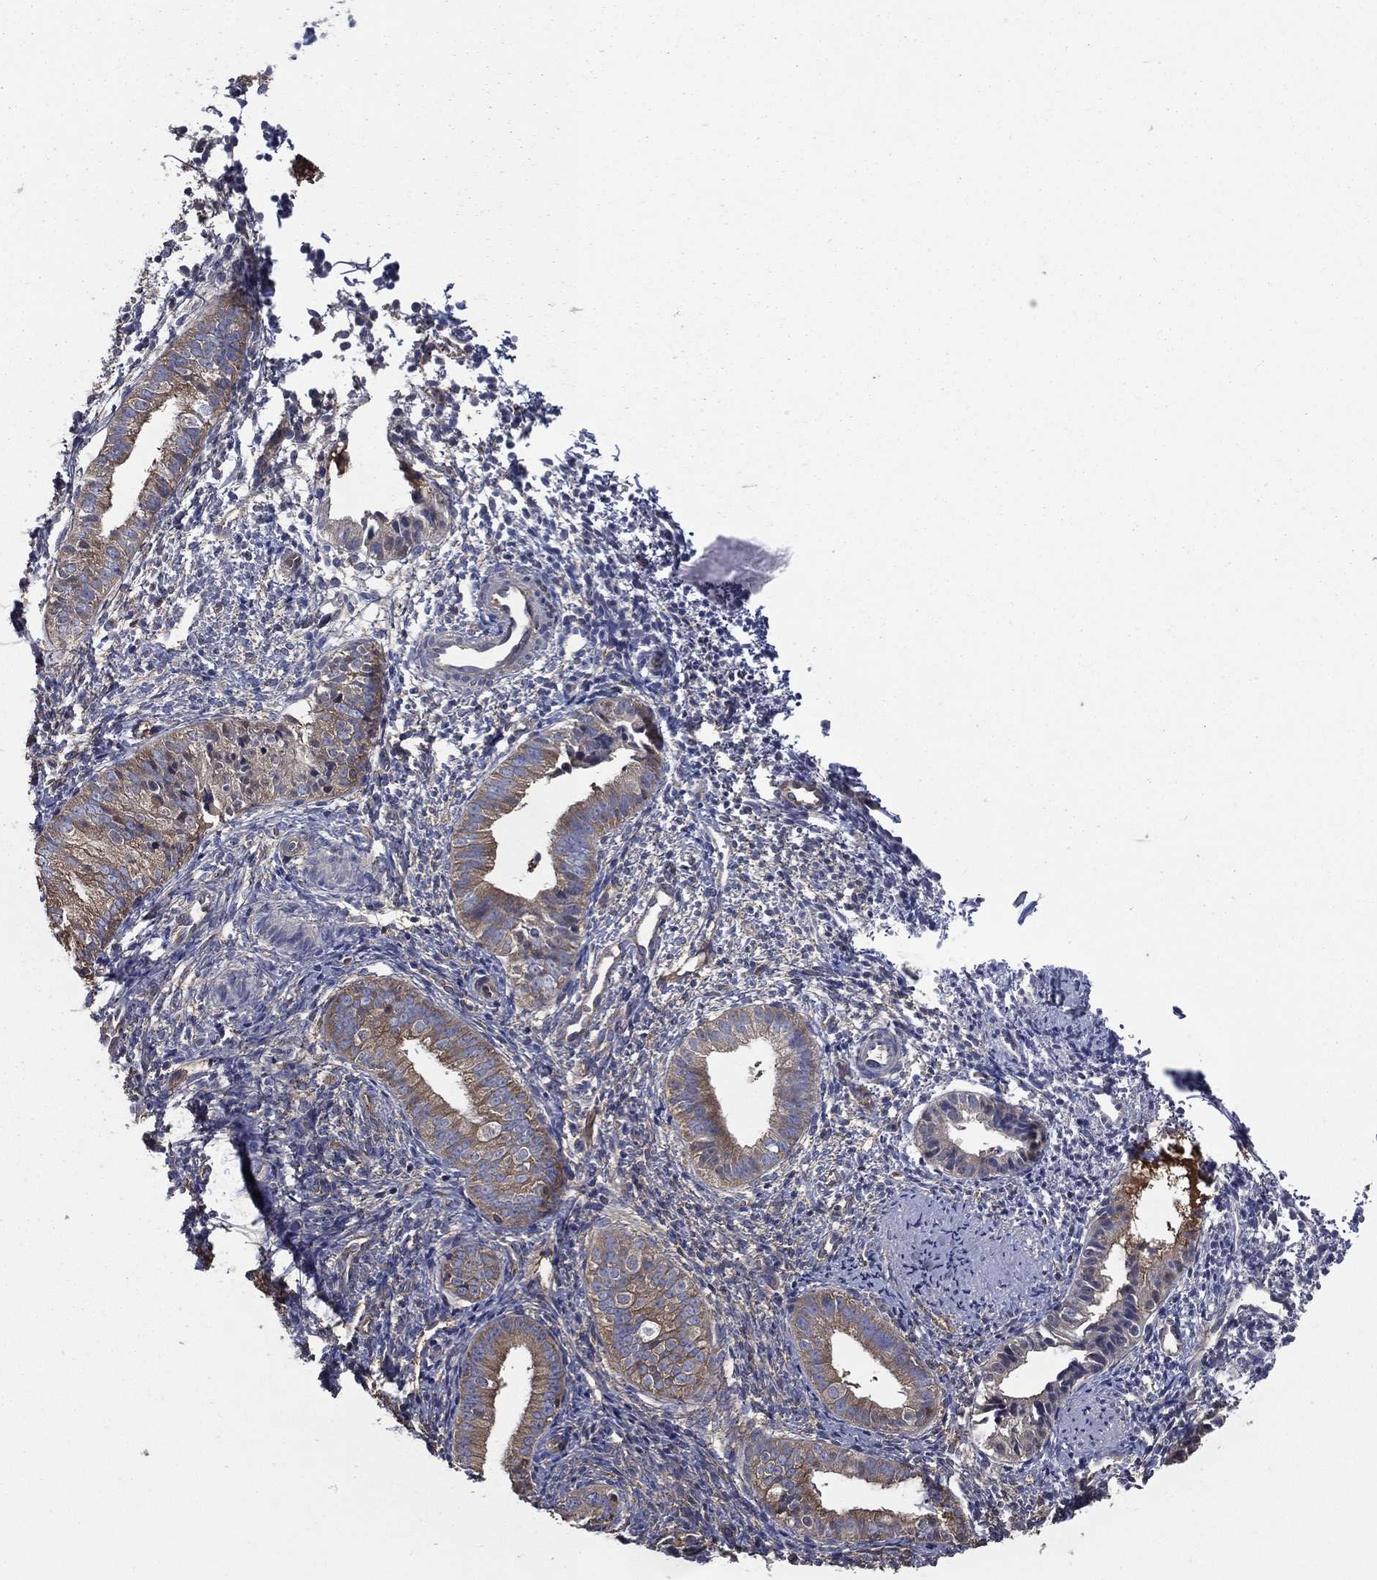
{"staining": {"intensity": "negative", "quantity": "none", "location": "none"}, "tissue": "endometrium", "cell_type": "Cells in endometrial stroma", "image_type": "normal", "snomed": [{"axis": "morphology", "description": "Normal tissue, NOS"}, {"axis": "topography", "description": "Endometrium"}], "caption": "This is a micrograph of immunohistochemistry staining of normal endometrium, which shows no expression in cells in endometrial stroma. (DAB immunohistochemistry visualized using brightfield microscopy, high magnification).", "gene": "SARS1", "patient": {"sex": "female", "age": 47}}